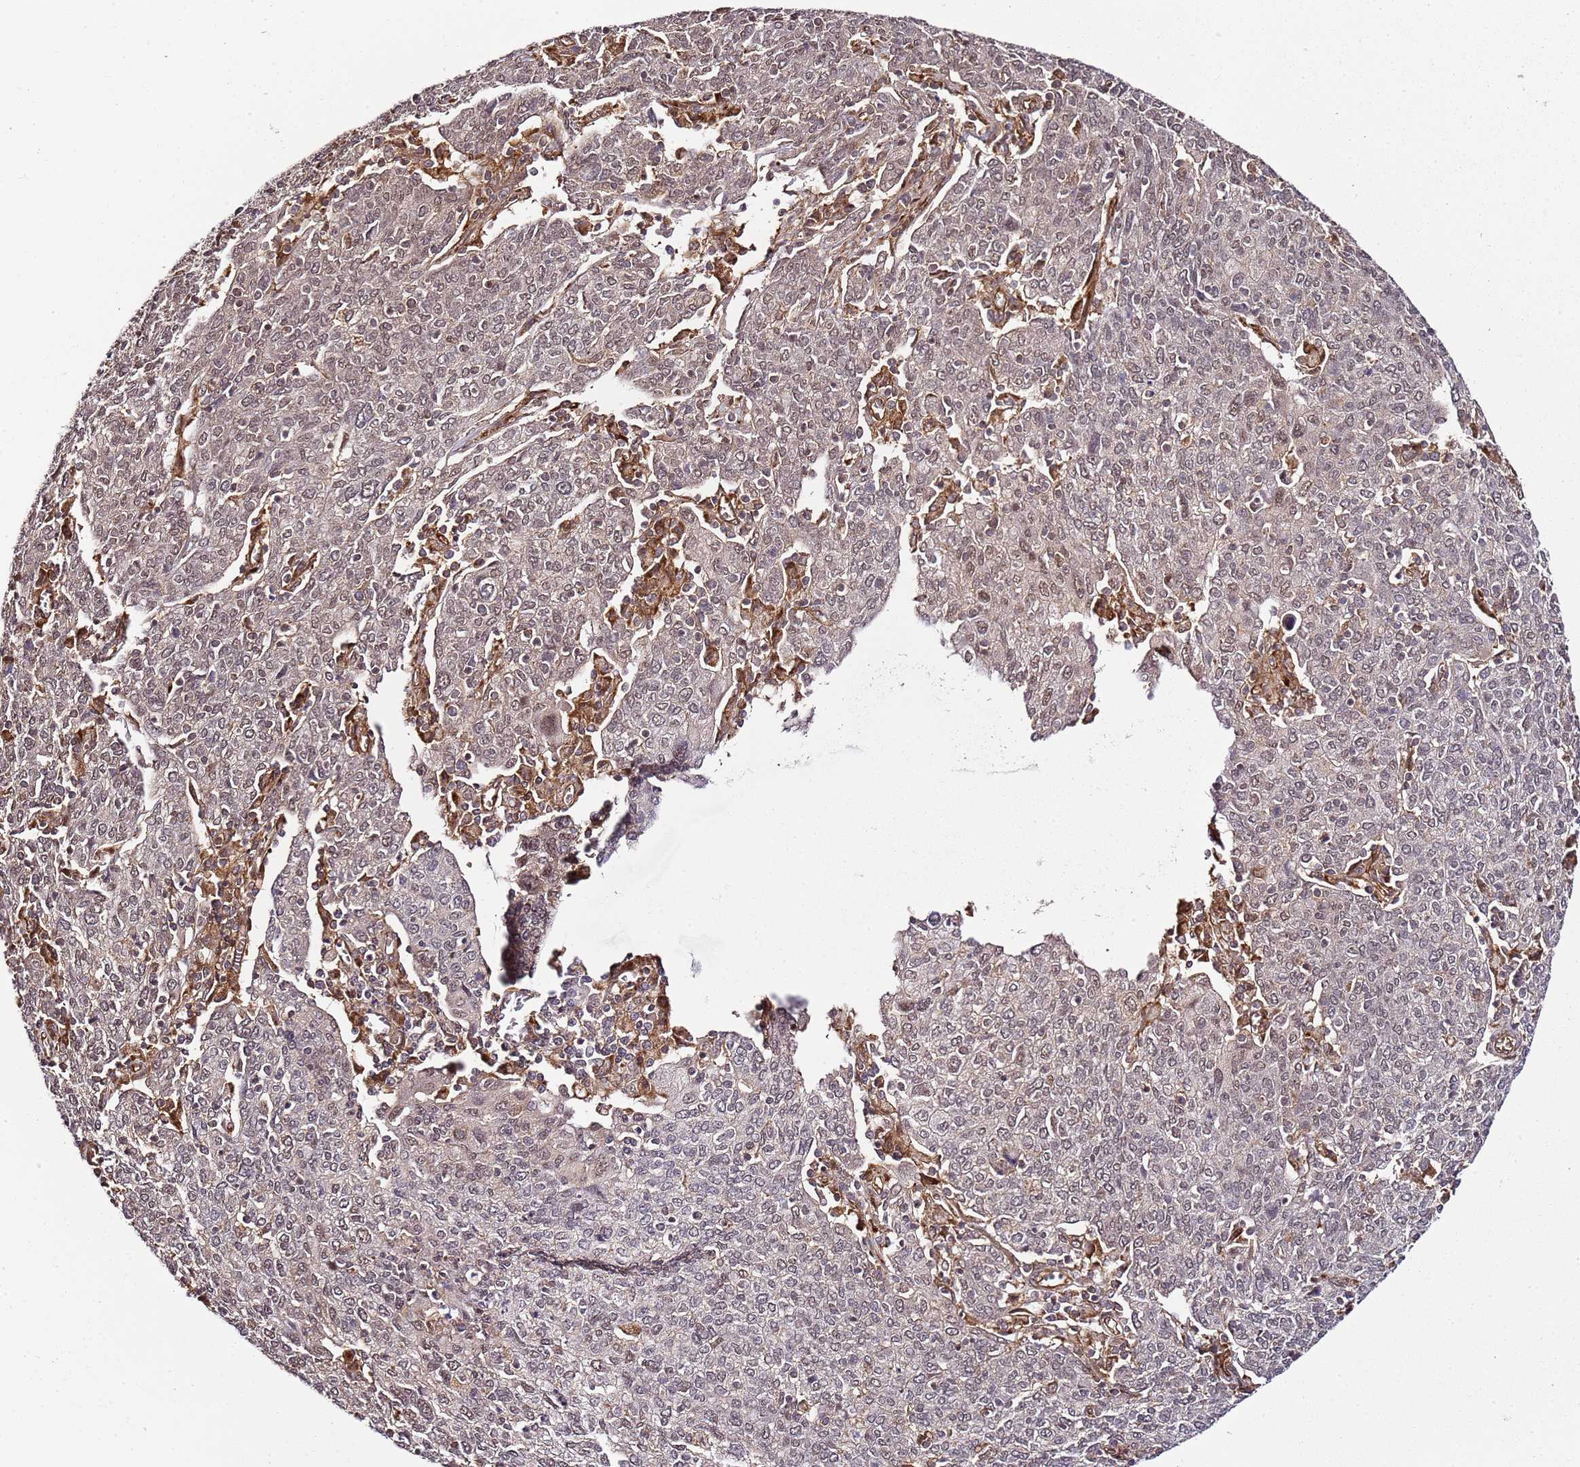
{"staining": {"intensity": "weak", "quantity": ">75%", "location": "nuclear"}, "tissue": "cervical cancer", "cell_type": "Tumor cells", "image_type": "cancer", "snomed": [{"axis": "morphology", "description": "Squamous cell carcinoma, NOS"}, {"axis": "topography", "description": "Cervix"}], "caption": "IHC photomicrograph of human cervical cancer stained for a protein (brown), which displays low levels of weak nuclear staining in approximately >75% of tumor cells.", "gene": "CCNYL1", "patient": {"sex": "female", "age": 67}}